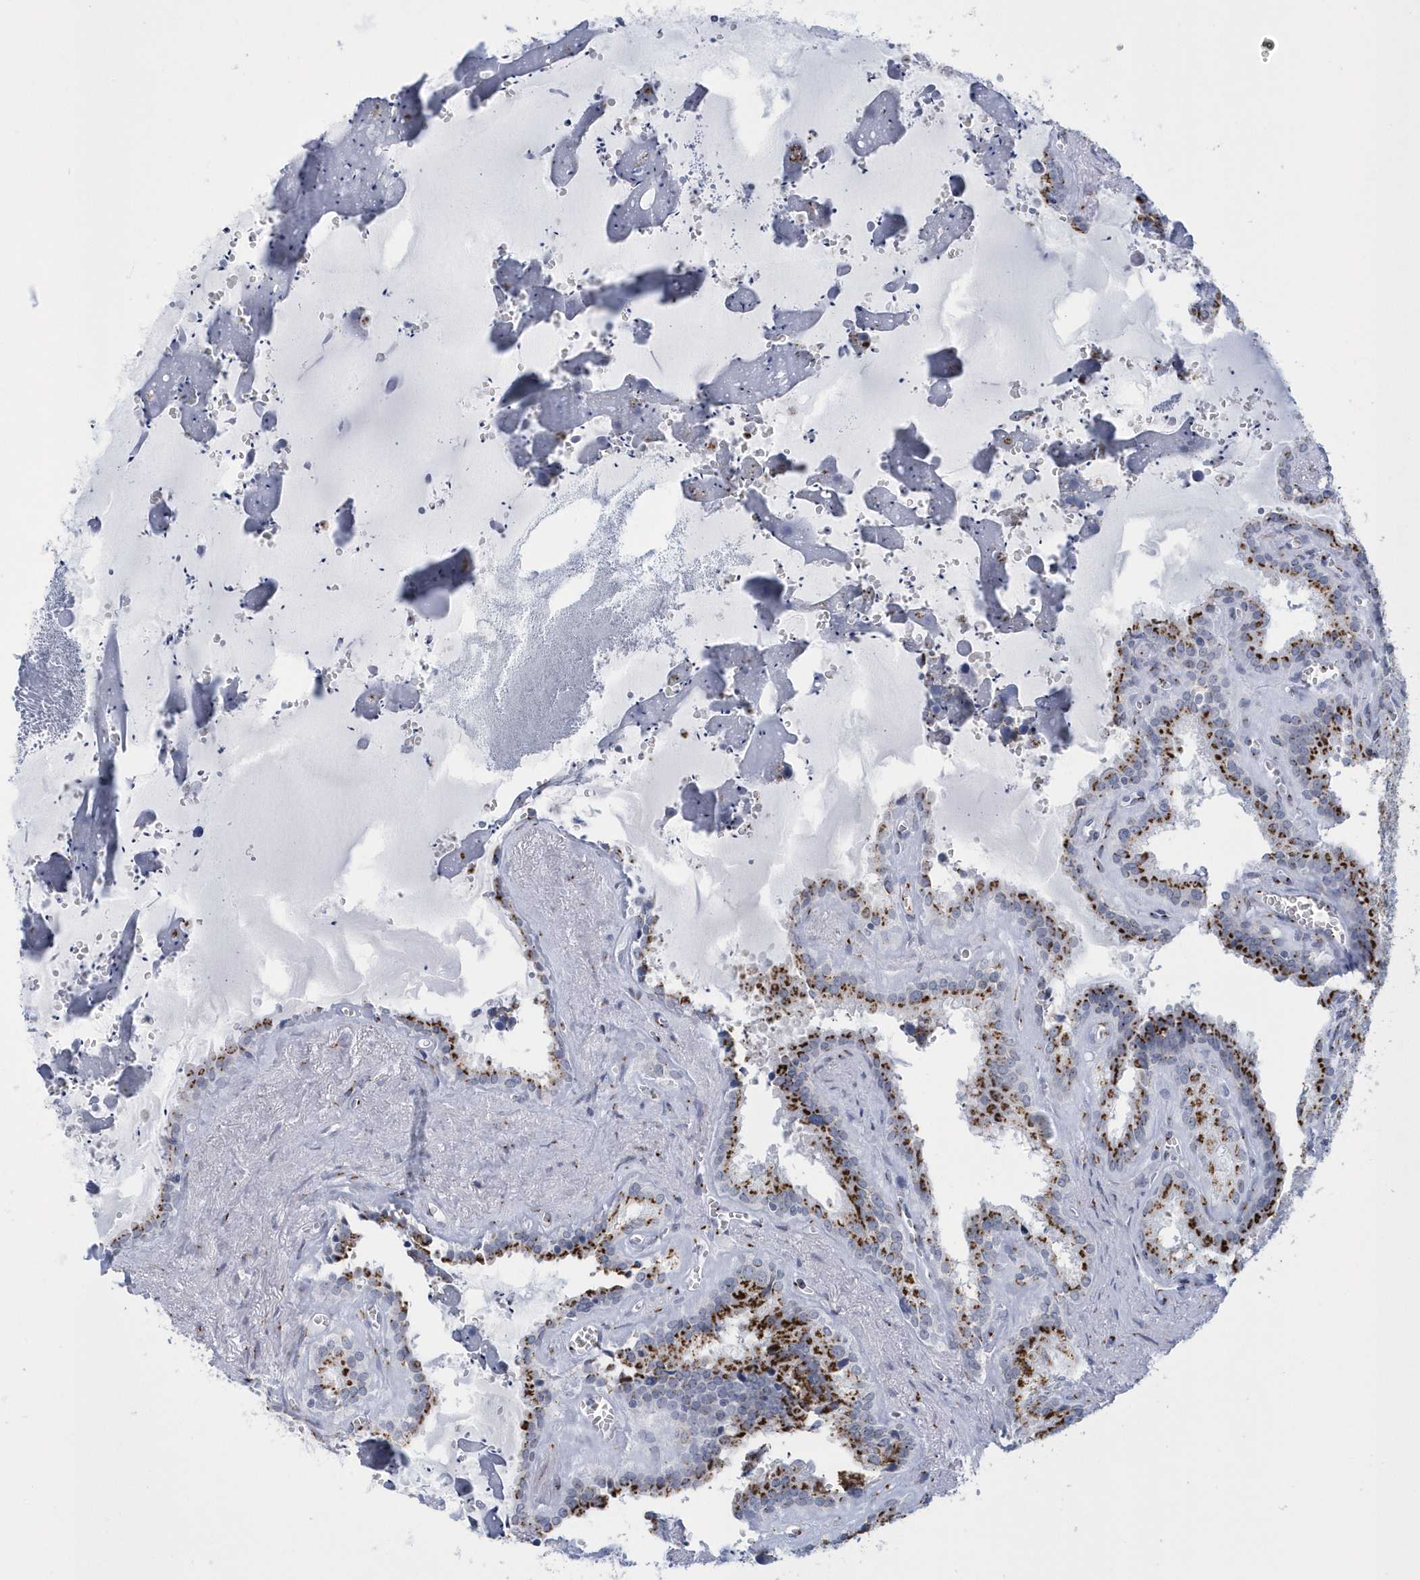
{"staining": {"intensity": "strong", "quantity": ">75%", "location": "cytoplasmic/membranous"}, "tissue": "seminal vesicle", "cell_type": "Glandular cells", "image_type": "normal", "snomed": [{"axis": "morphology", "description": "Normal tissue, NOS"}, {"axis": "topography", "description": "Prostate"}, {"axis": "topography", "description": "Seminal veicle"}], "caption": "This histopathology image shows immunohistochemistry (IHC) staining of benign human seminal vesicle, with high strong cytoplasmic/membranous expression in approximately >75% of glandular cells.", "gene": "SLX9", "patient": {"sex": "male", "age": 59}}